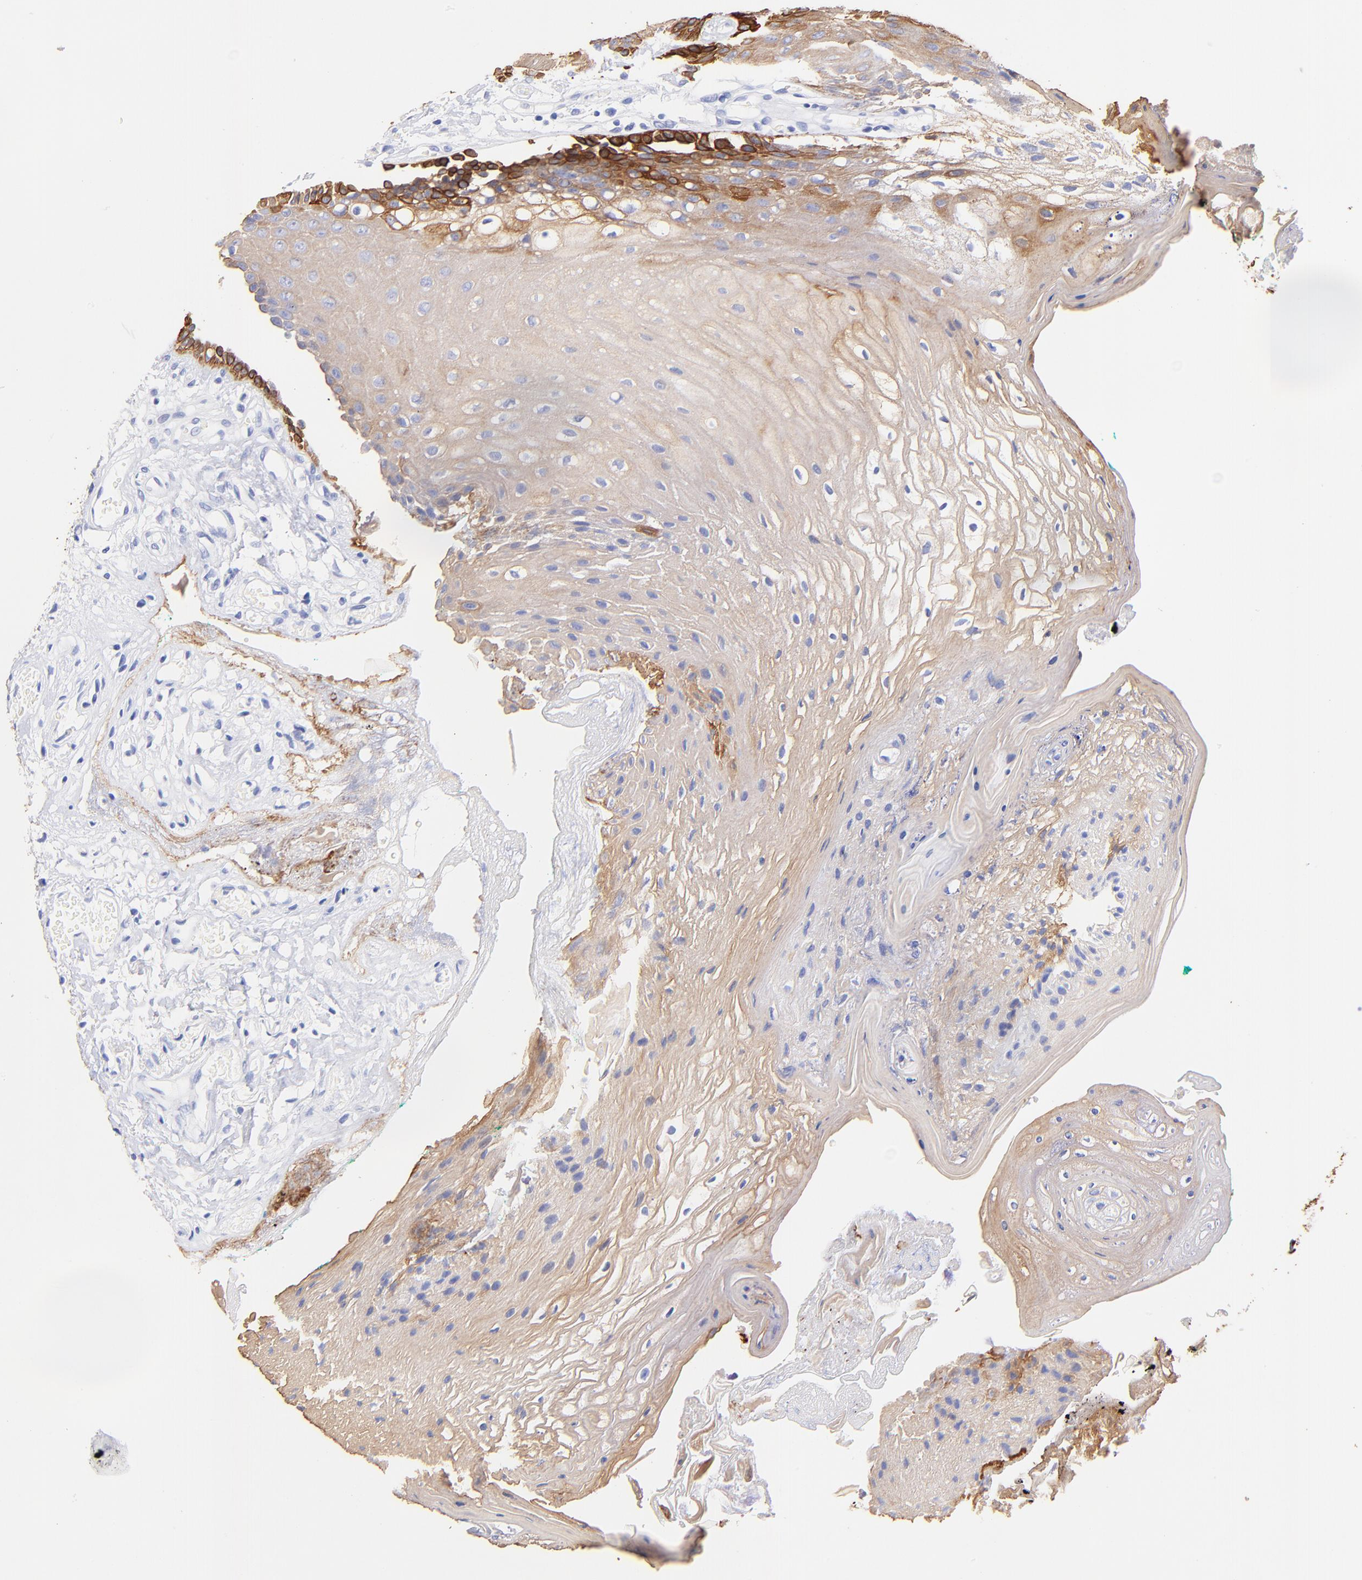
{"staining": {"intensity": "strong", "quantity": "<25%", "location": "cytoplasmic/membranous"}, "tissue": "oral mucosa", "cell_type": "Squamous epithelial cells", "image_type": "normal", "snomed": [{"axis": "morphology", "description": "Normal tissue, NOS"}, {"axis": "morphology", "description": "Squamous cell carcinoma, NOS"}, {"axis": "topography", "description": "Skeletal muscle"}, {"axis": "topography", "description": "Oral tissue"}, {"axis": "topography", "description": "Head-Neck"}], "caption": "Oral mucosa stained for a protein reveals strong cytoplasmic/membranous positivity in squamous epithelial cells.", "gene": "KRT19", "patient": {"sex": "female", "age": 84}}